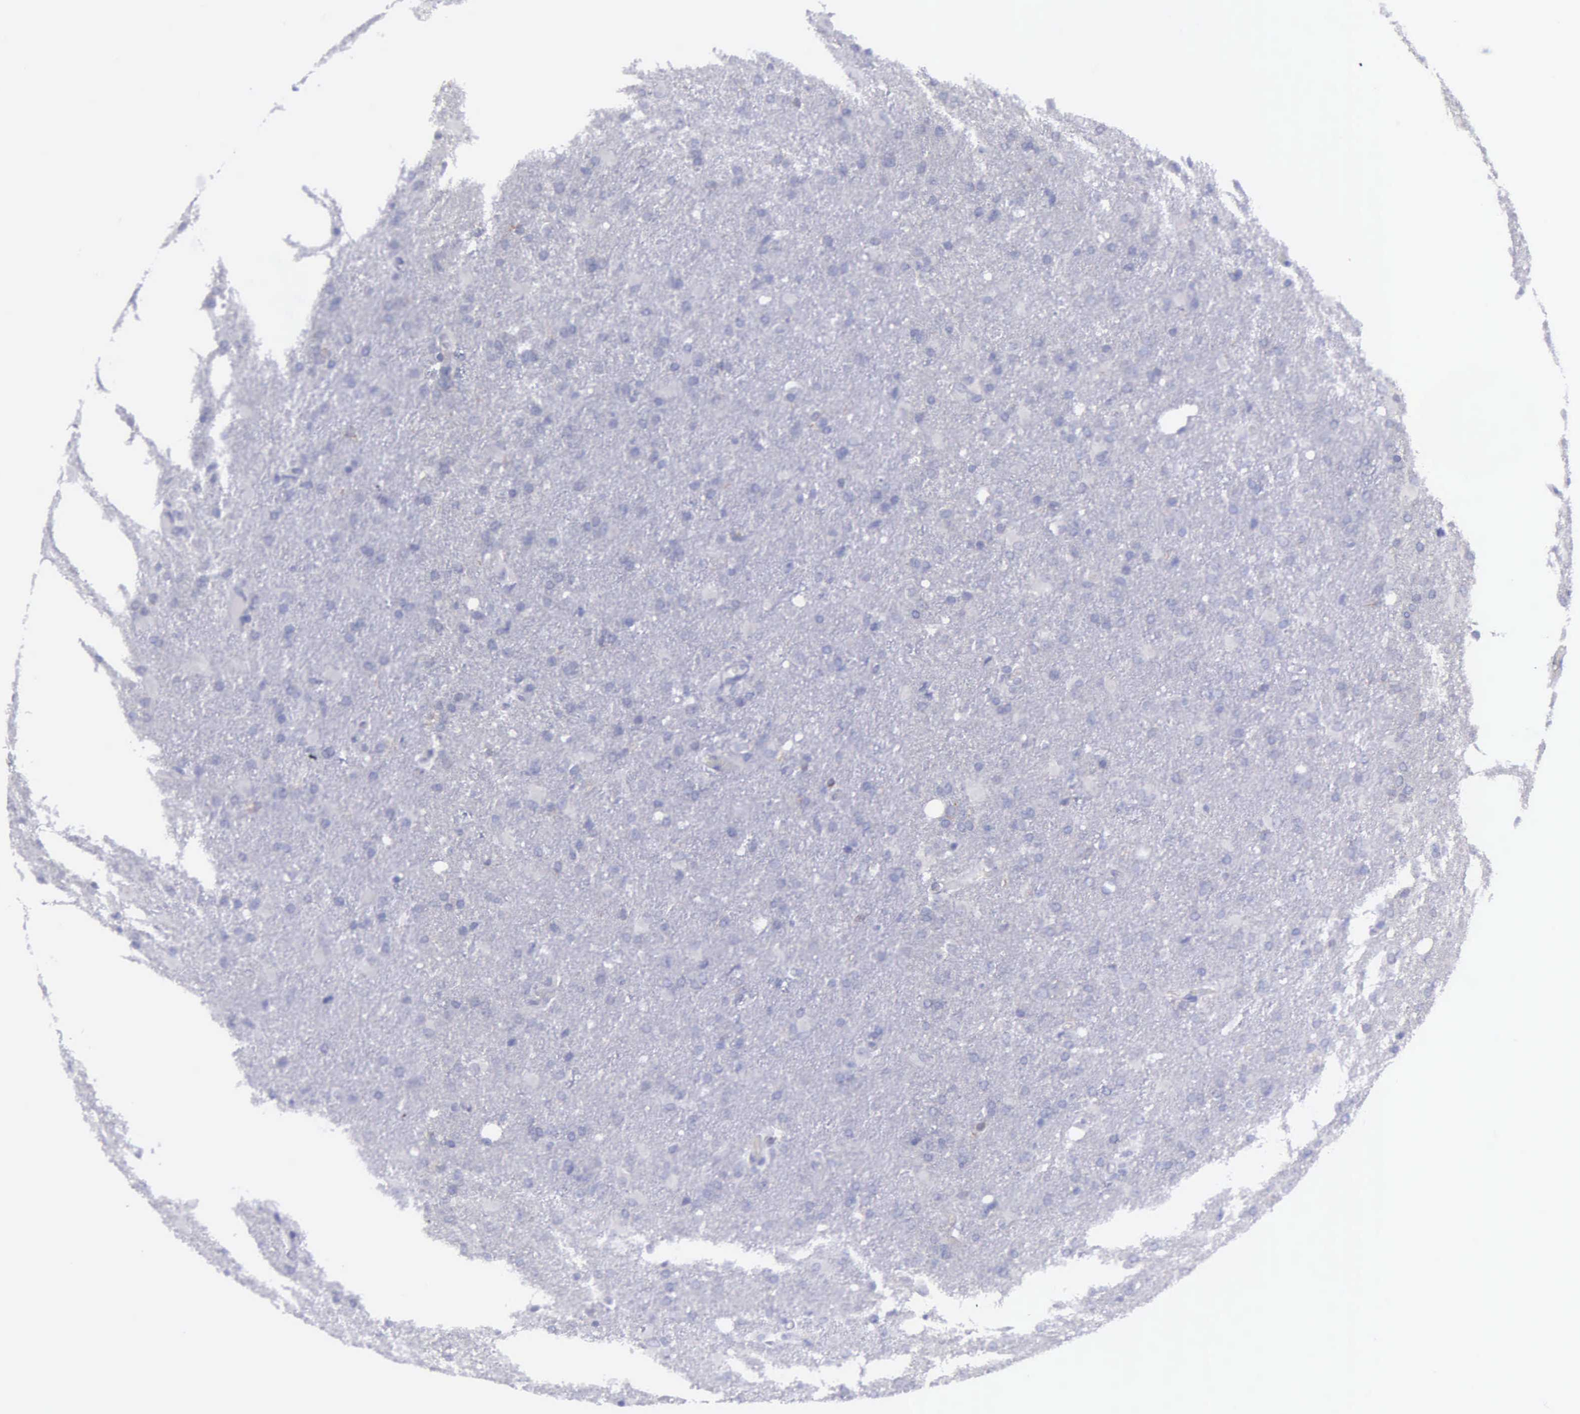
{"staining": {"intensity": "negative", "quantity": "none", "location": "none"}, "tissue": "glioma", "cell_type": "Tumor cells", "image_type": "cancer", "snomed": [{"axis": "morphology", "description": "Glioma, malignant, High grade"}, {"axis": "topography", "description": "Brain"}], "caption": "An IHC image of glioma is shown. There is no staining in tumor cells of glioma.", "gene": "TYRP1", "patient": {"sex": "male", "age": 68}}